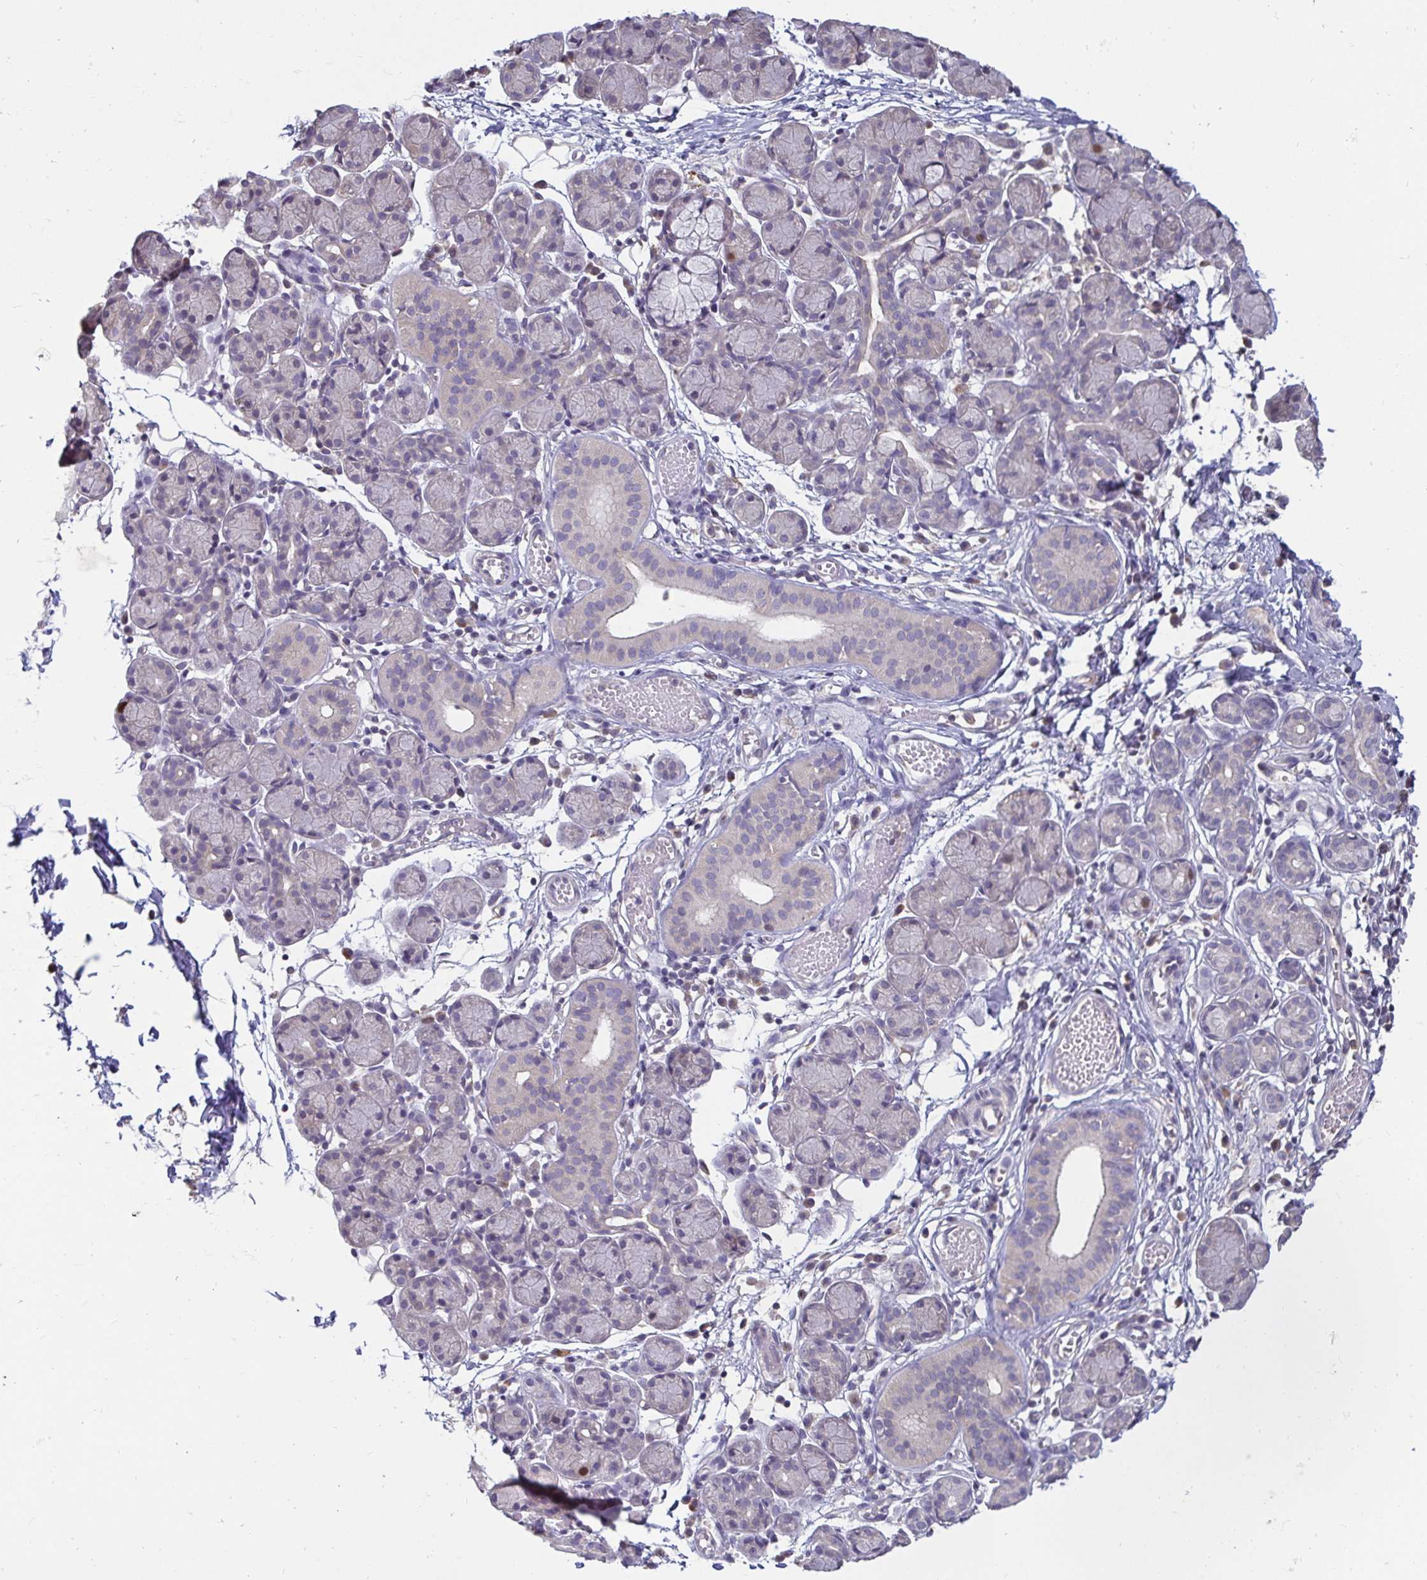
{"staining": {"intensity": "negative", "quantity": "none", "location": "none"}, "tissue": "salivary gland", "cell_type": "Glandular cells", "image_type": "normal", "snomed": [{"axis": "morphology", "description": "Normal tissue, NOS"}, {"axis": "morphology", "description": "Inflammation, NOS"}, {"axis": "topography", "description": "Lymph node"}, {"axis": "topography", "description": "Salivary gland"}], "caption": "Immunohistochemical staining of unremarkable salivary gland demonstrates no significant staining in glandular cells.", "gene": "ANLN", "patient": {"sex": "male", "age": 3}}